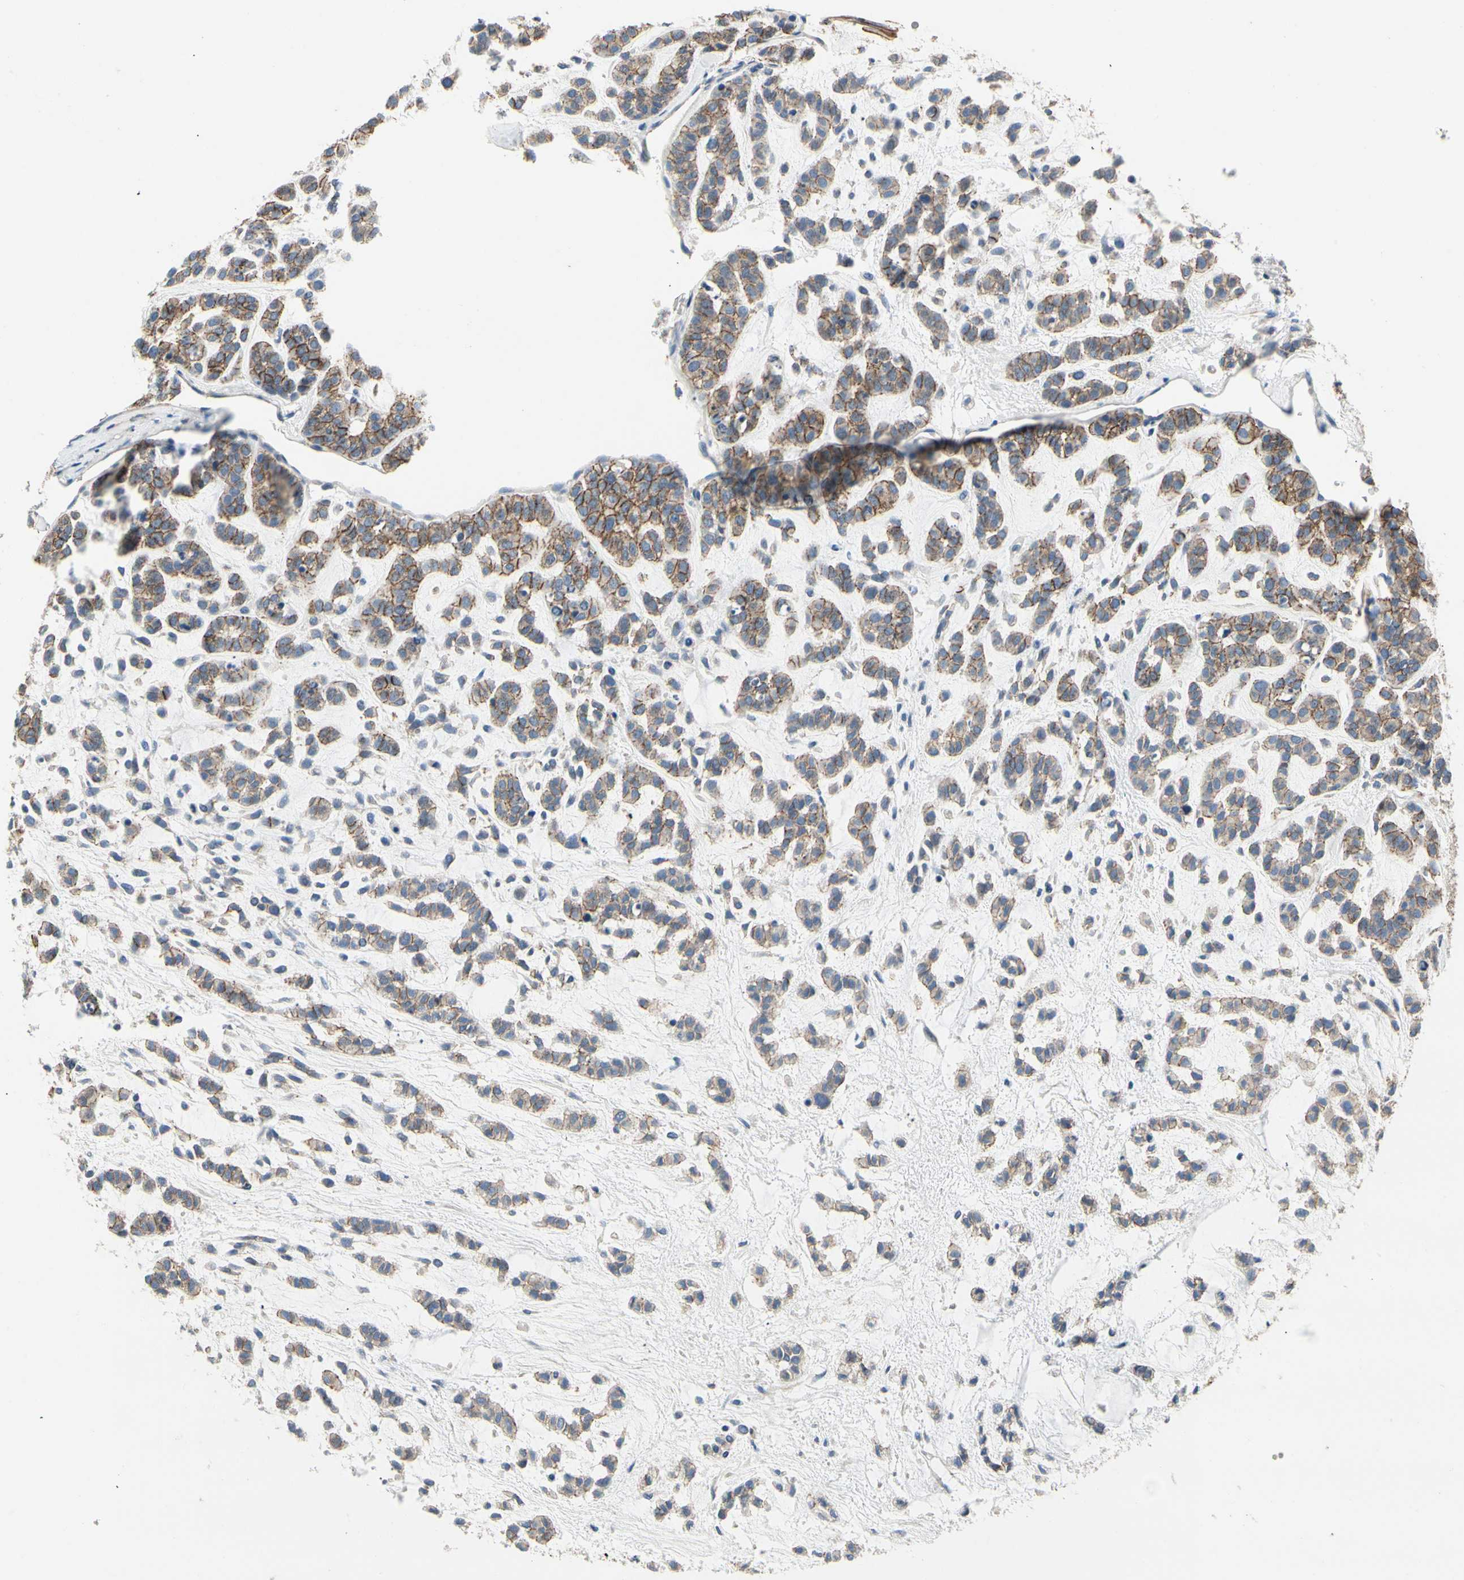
{"staining": {"intensity": "moderate", "quantity": "25%-75%", "location": "cytoplasmic/membranous"}, "tissue": "head and neck cancer", "cell_type": "Tumor cells", "image_type": "cancer", "snomed": [{"axis": "morphology", "description": "Adenocarcinoma, NOS"}, {"axis": "morphology", "description": "Adenoma, NOS"}, {"axis": "topography", "description": "Head-Neck"}], "caption": "Immunohistochemistry (IHC) micrograph of neoplastic tissue: head and neck cancer stained using IHC demonstrates medium levels of moderate protein expression localized specifically in the cytoplasmic/membranous of tumor cells, appearing as a cytoplasmic/membranous brown color.", "gene": "LGR6", "patient": {"sex": "female", "age": 55}}